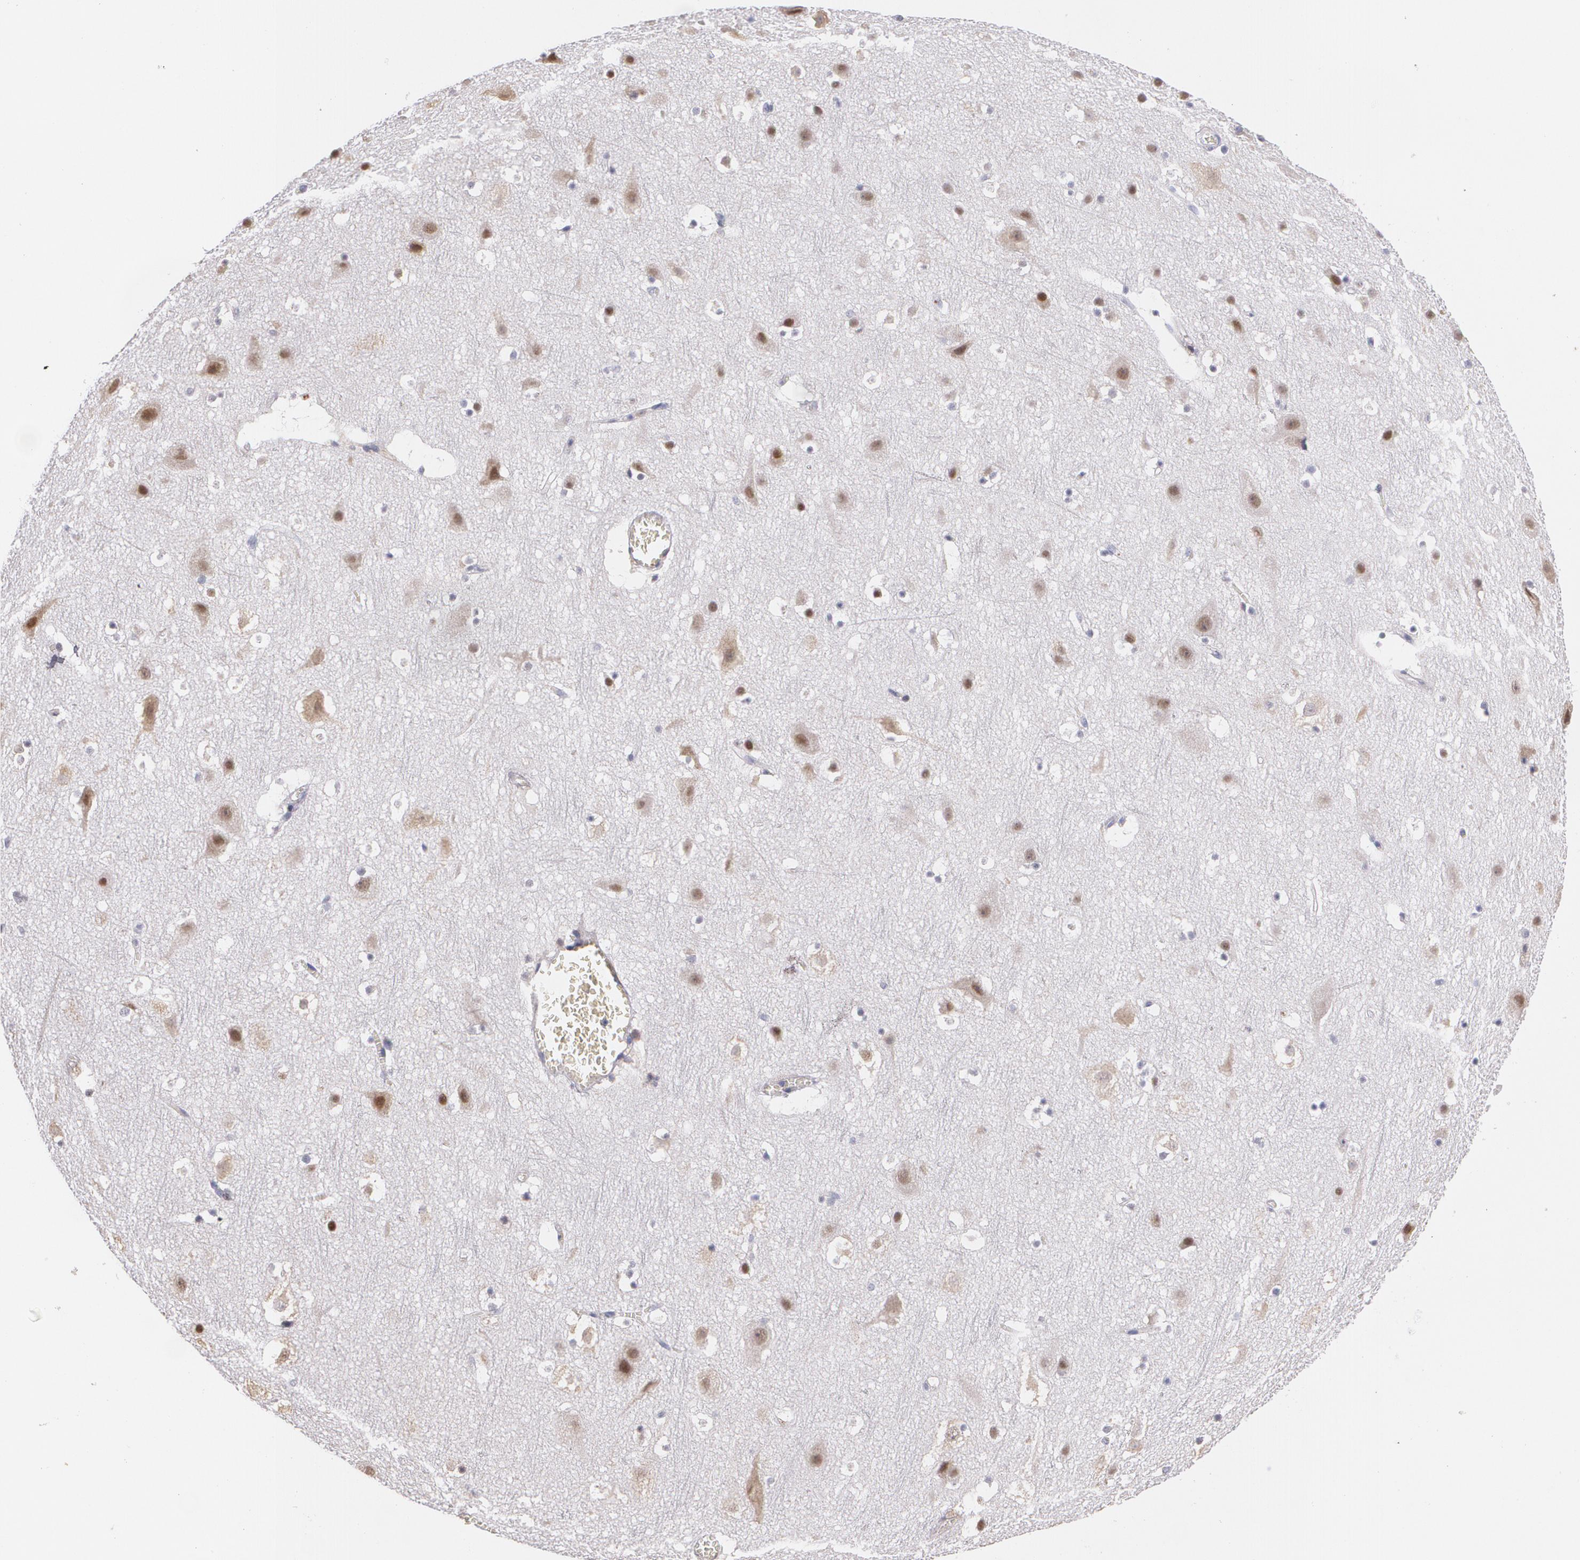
{"staining": {"intensity": "negative", "quantity": "none", "location": "none"}, "tissue": "cerebral cortex", "cell_type": "Endothelial cells", "image_type": "normal", "snomed": [{"axis": "morphology", "description": "Normal tissue, NOS"}, {"axis": "topography", "description": "Cerebral cortex"}], "caption": "A high-resolution photomicrograph shows IHC staining of unremarkable cerebral cortex, which exhibits no significant expression in endothelial cells. Brightfield microscopy of immunohistochemistry stained with DAB (brown) and hematoxylin (blue), captured at high magnification.", "gene": "AMBP", "patient": {"sex": "male", "age": 45}}